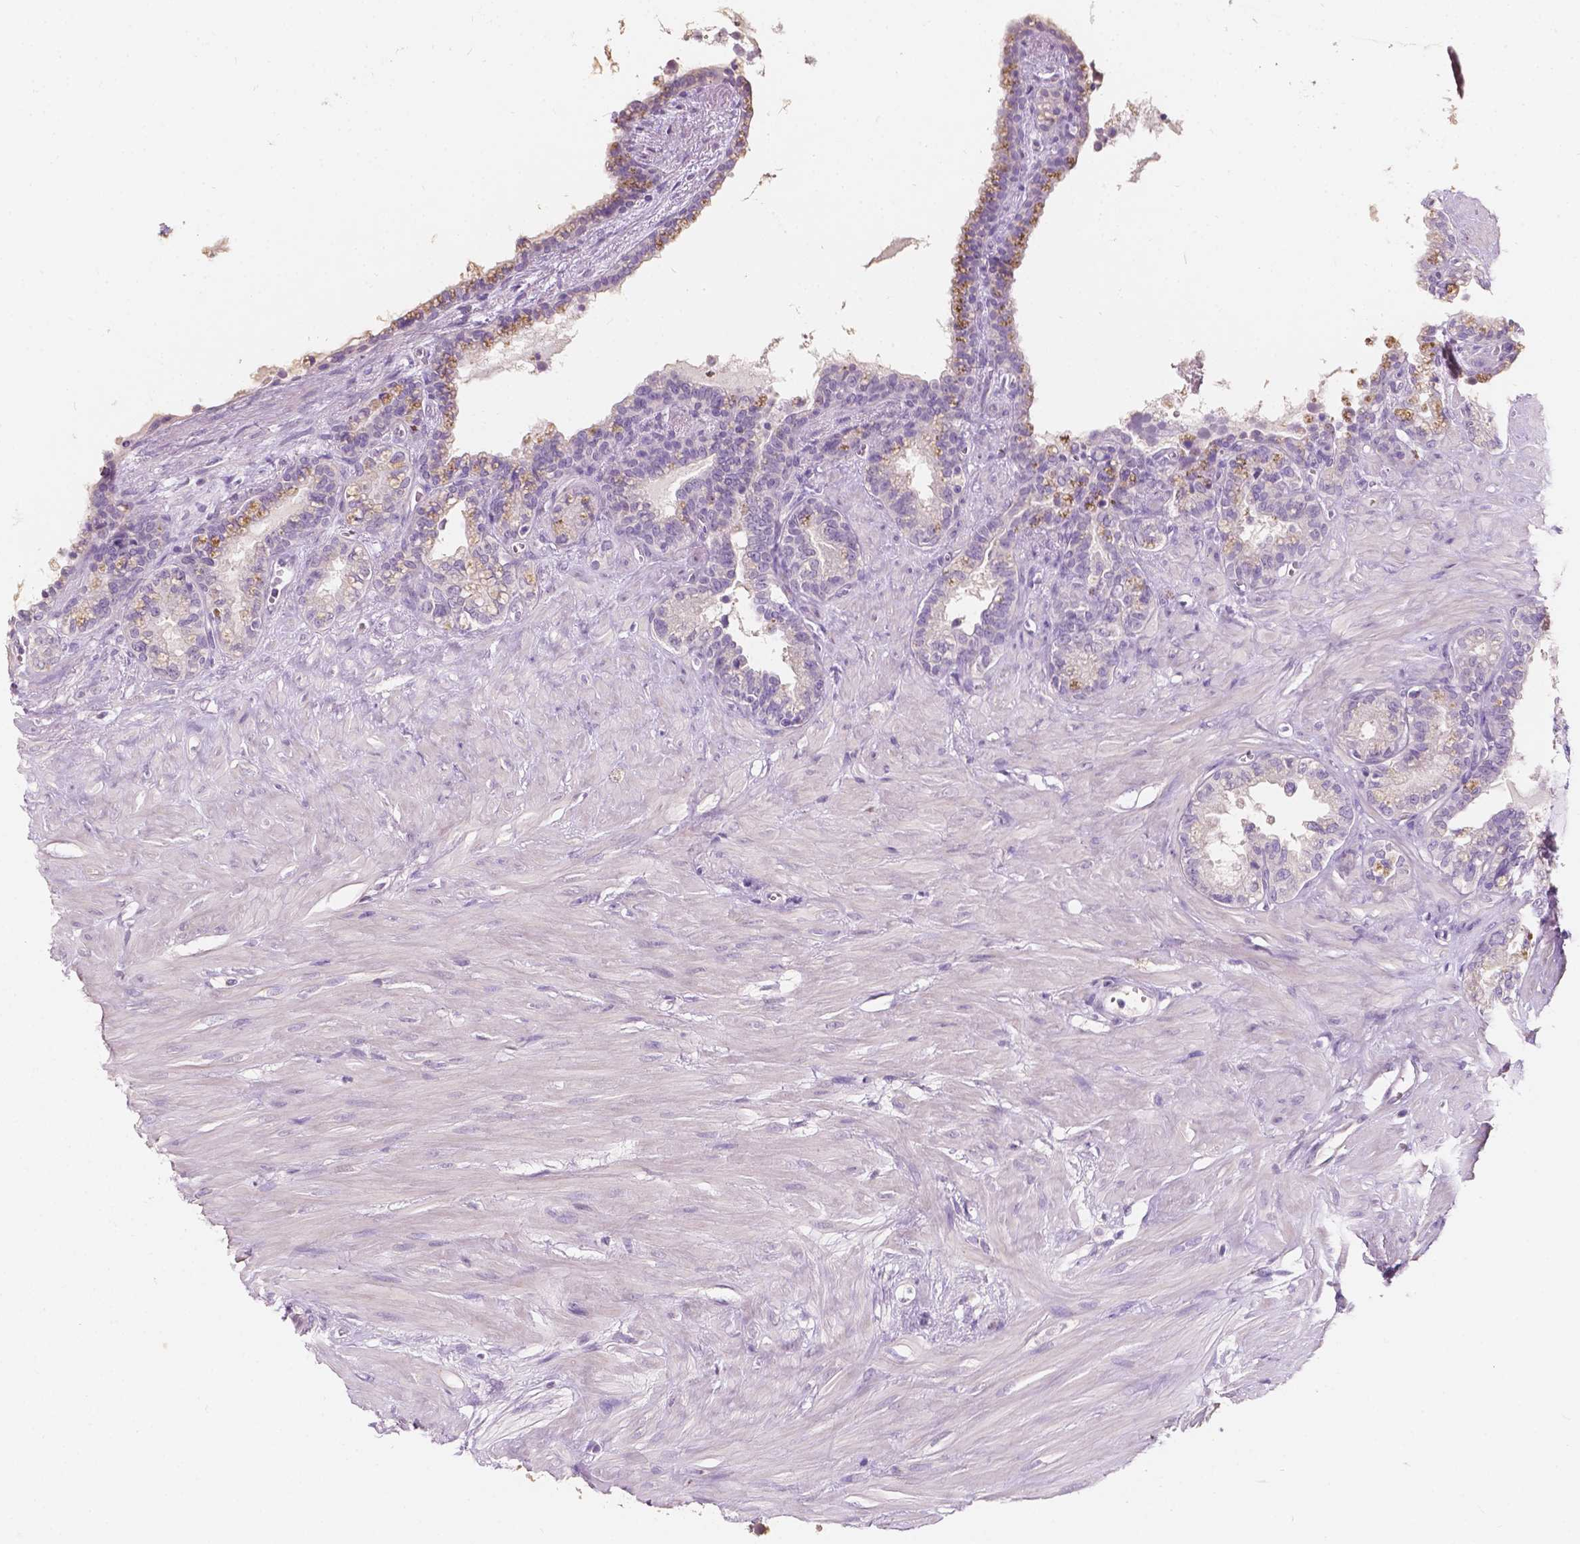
{"staining": {"intensity": "negative", "quantity": "none", "location": "none"}, "tissue": "seminal vesicle", "cell_type": "Glandular cells", "image_type": "normal", "snomed": [{"axis": "morphology", "description": "Normal tissue, NOS"}, {"axis": "morphology", "description": "Urothelial carcinoma, NOS"}, {"axis": "topography", "description": "Urinary bladder"}, {"axis": "topography", "description": "Seminal veicle"}], "caption": "Seminal vesicle stained for a protein using IHC displays no expression glandular cells.", "gene": "TAL1", "patient": {"sex": "male", "age": 76}}